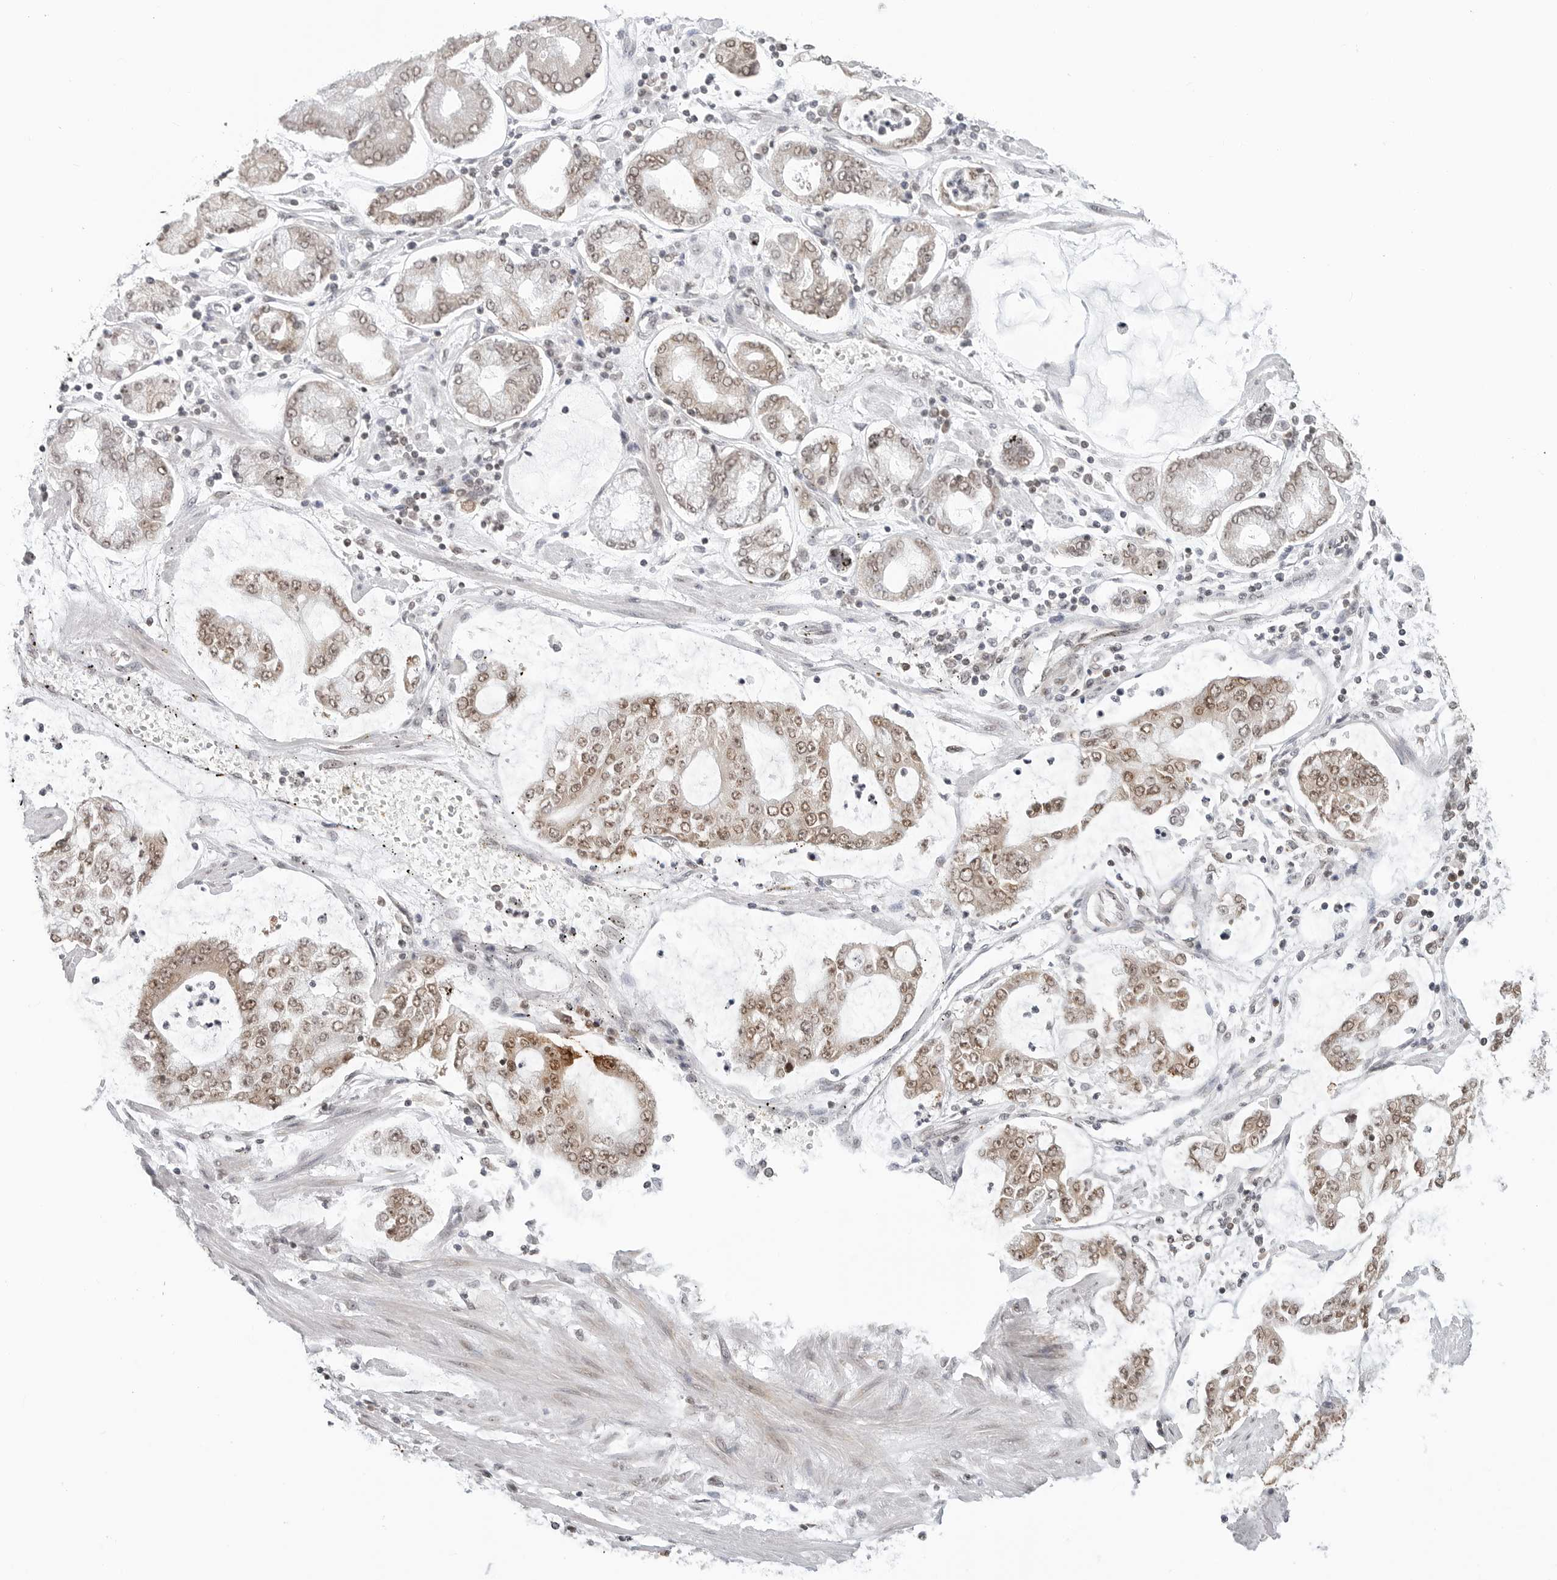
{"staining": {"intensity": "moderate", "quantity": ">75%", "location": "nuclear"}, "tissue": "stomach cancer", "cell_type": "Tumor cells", "image_type": "cancer", "snomed": [{"axis": "morphology", "description": "Adenocarcinoma, NOS"}, {"axis": "topography", "description": "Stomach"}], "caption": "High-power microscopy captured an immunohistochemistry (IHC) image of stomach cancer (adenocarcinoma), revealing moderate nuclear staining in approximately >75% of tumor cells.", "gene": "METAP1", "patient": {"sex": "male", "age": 76}}